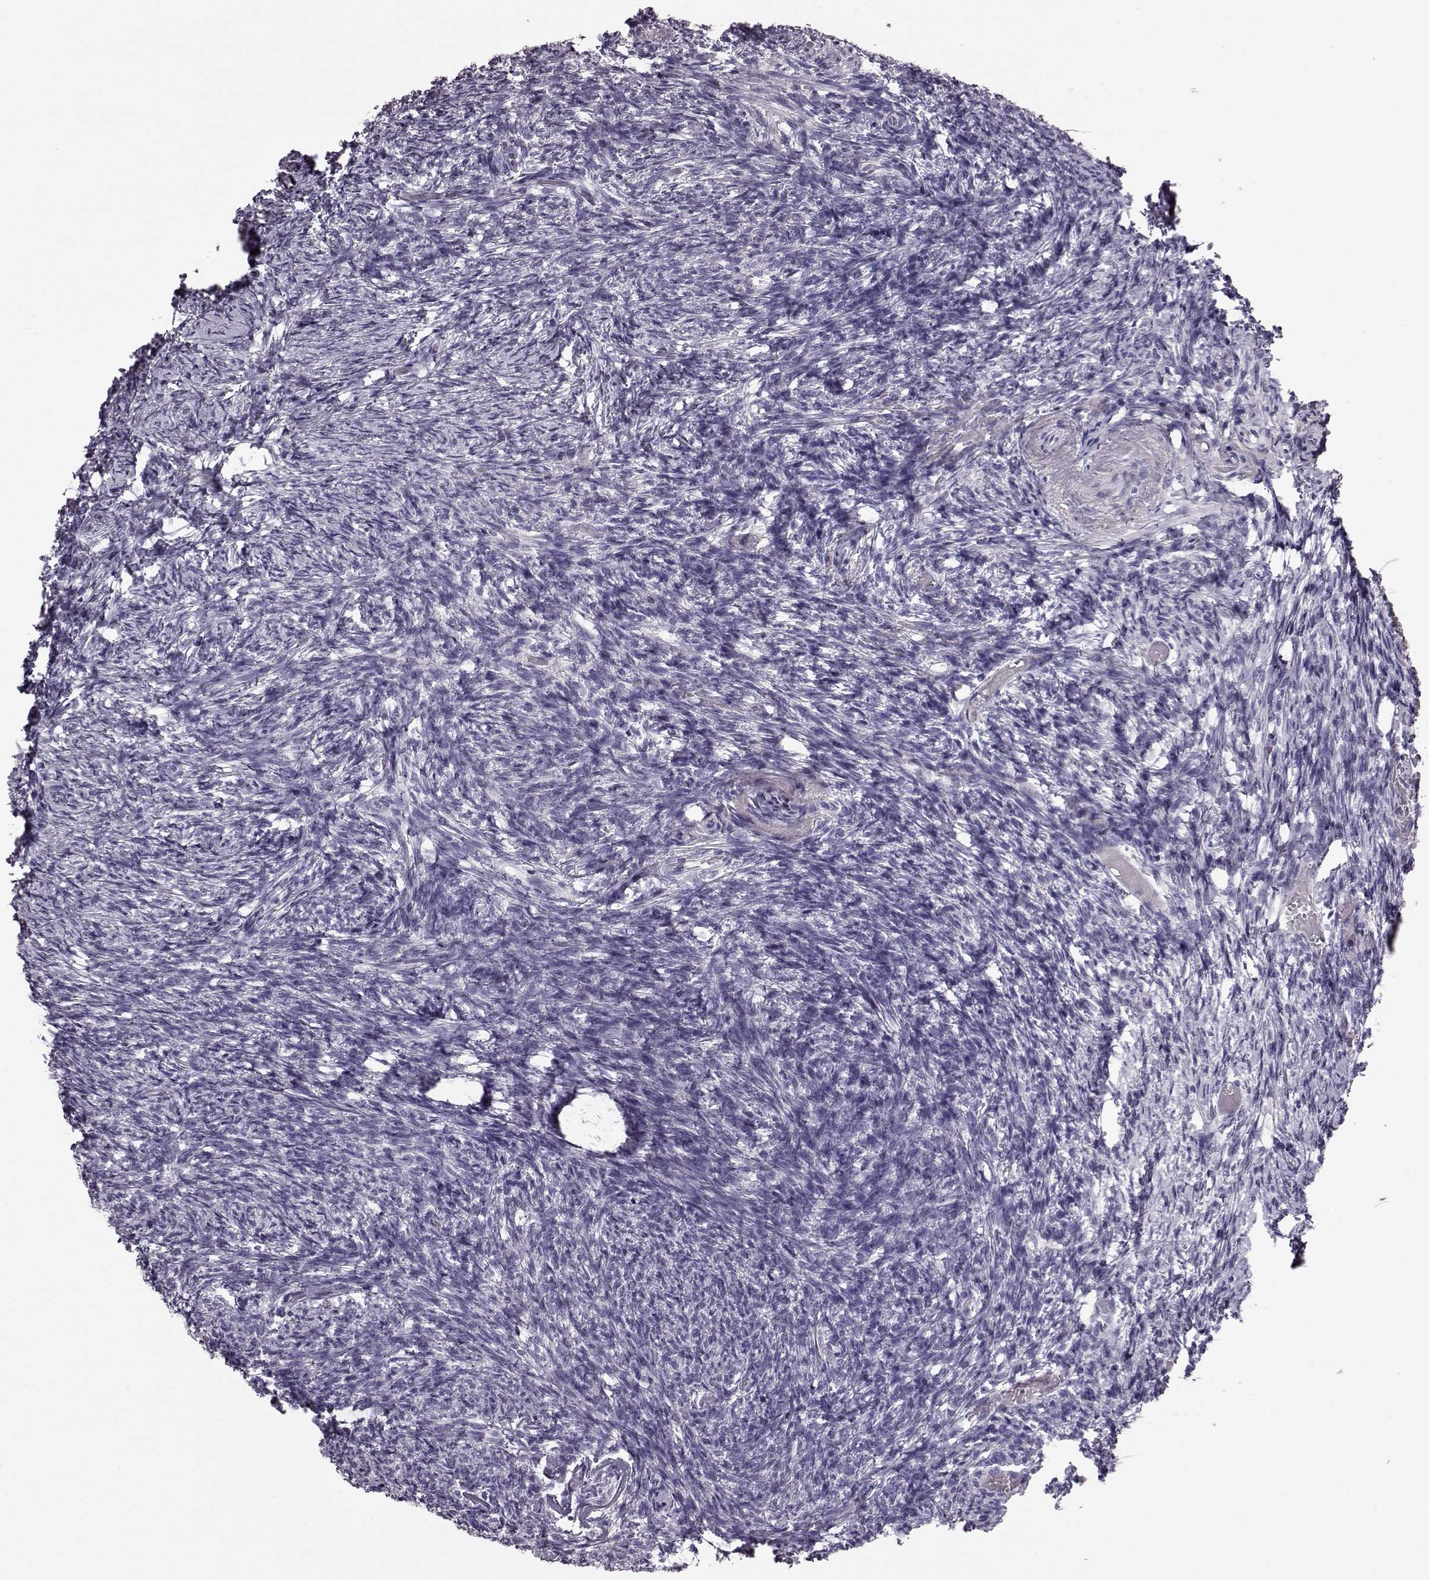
{"staining": {"intensity": "negative", "quantity": "none", "location": "none"}, "tissue": "ovary", "cell_type": "Follicle cells", "image_type": "normal", "snomed": [{"axis": "morphology", "description": "Normal tissue, NOS"}, {"axis": "topography", "description": "Ovary"}], "caption": "Protein analysis of unremarkable ovary reveals no significant positivity in follicle cells. (Stains: DAB IHC with hematoxylin counter stain, Microscopy: brightfield microscopy at high magnification).", "gene": "TCHHL1", "patient": {"sex": "female", "age": 72}}